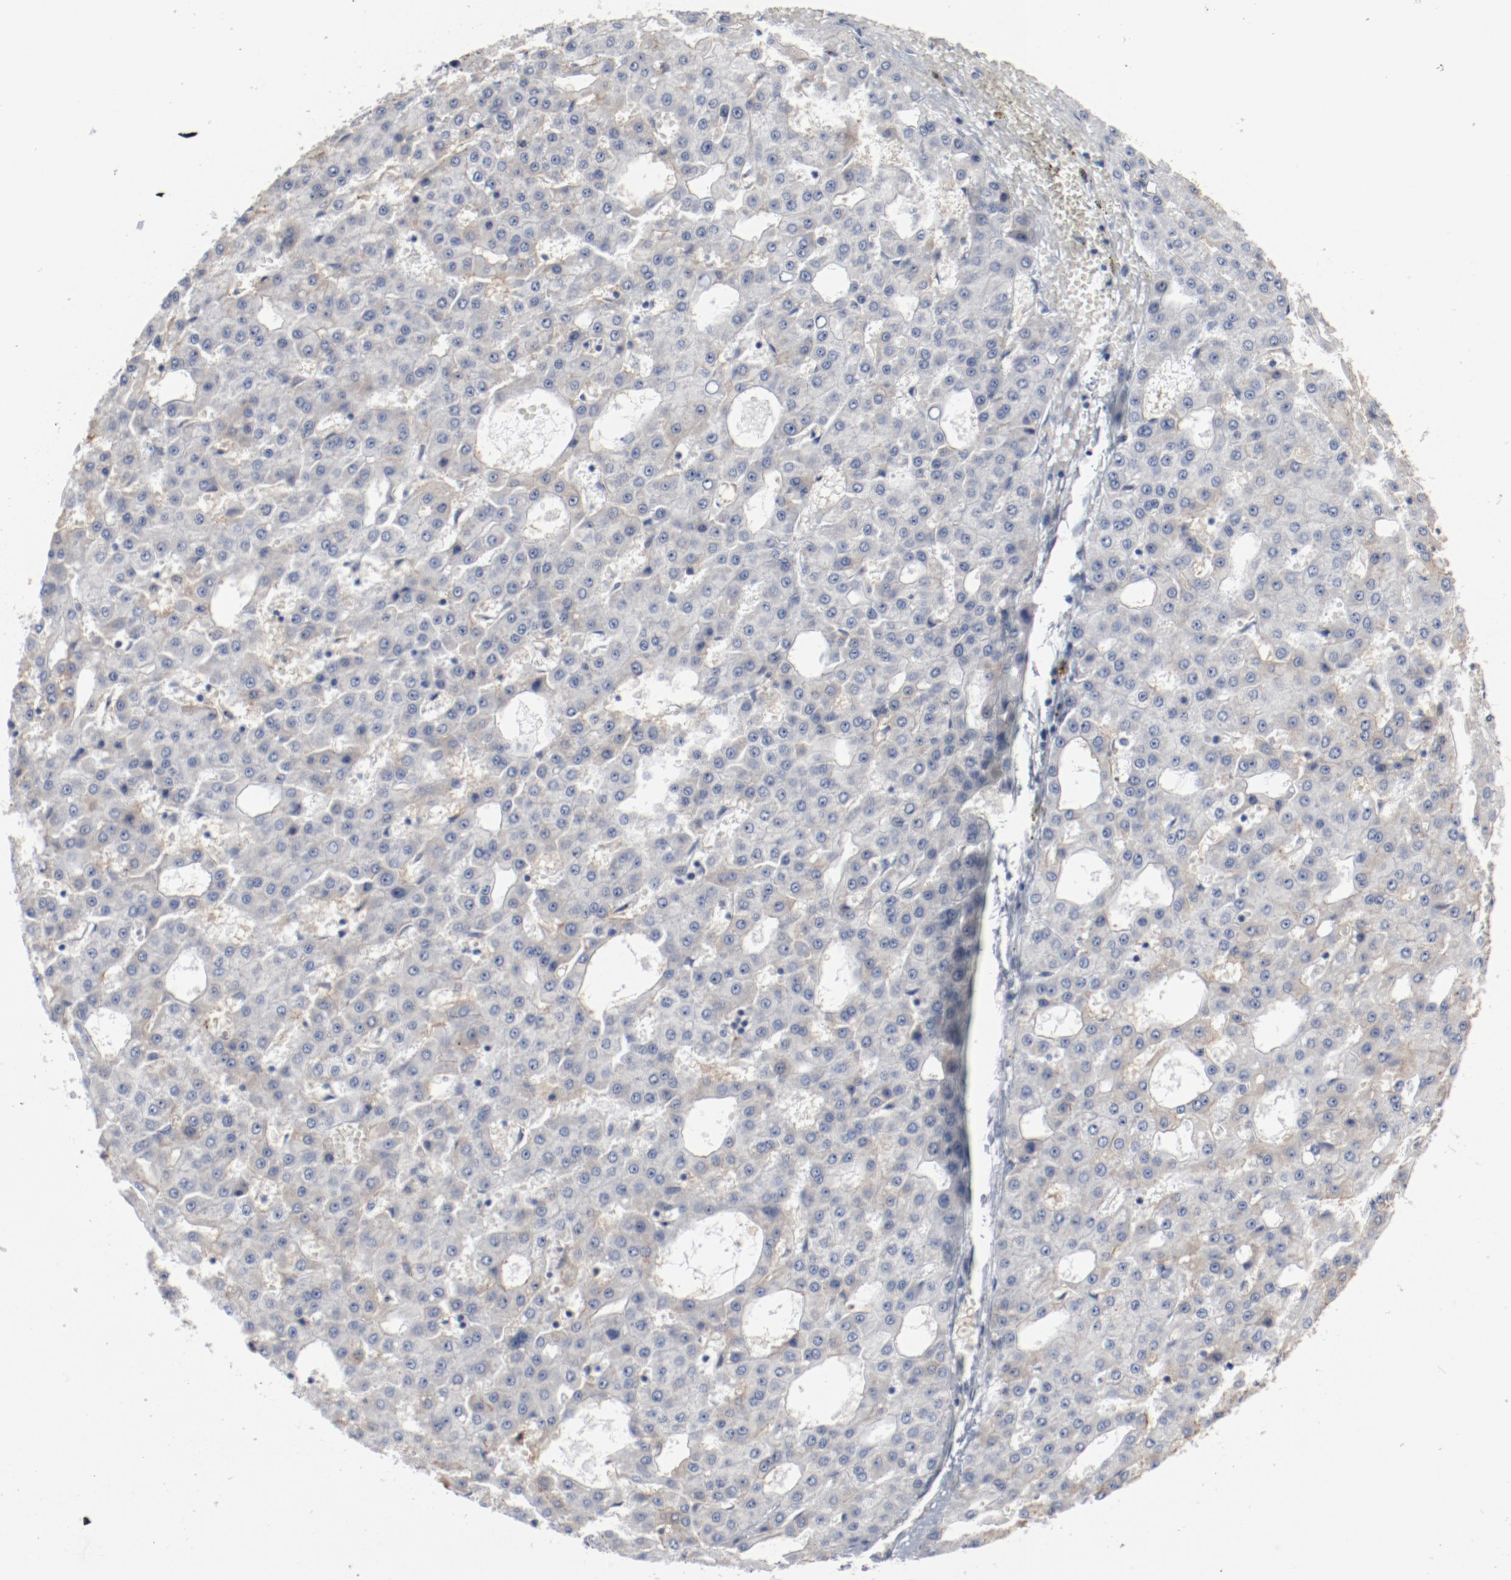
{"staining": {"intensity": "weak", "quantity": "<25%", "location": "cytoplasmic/membranous"}, "tissue": "liver cancer", "cell_type": "Tumor cells", "image_type": "cancer", "snomed": [{"axis": "morphology", "description": "Carcinoma, Hepatocellular, NOS"}, {"axis": "topography", "description": "Liver"}], "caption": "Immunohistochemical staining of human liver hepatocellular carcinoma exhibits no significant staining in tumor cells.", "gene": "CDK1", "patient": {"sex": "male", "age": 47}}